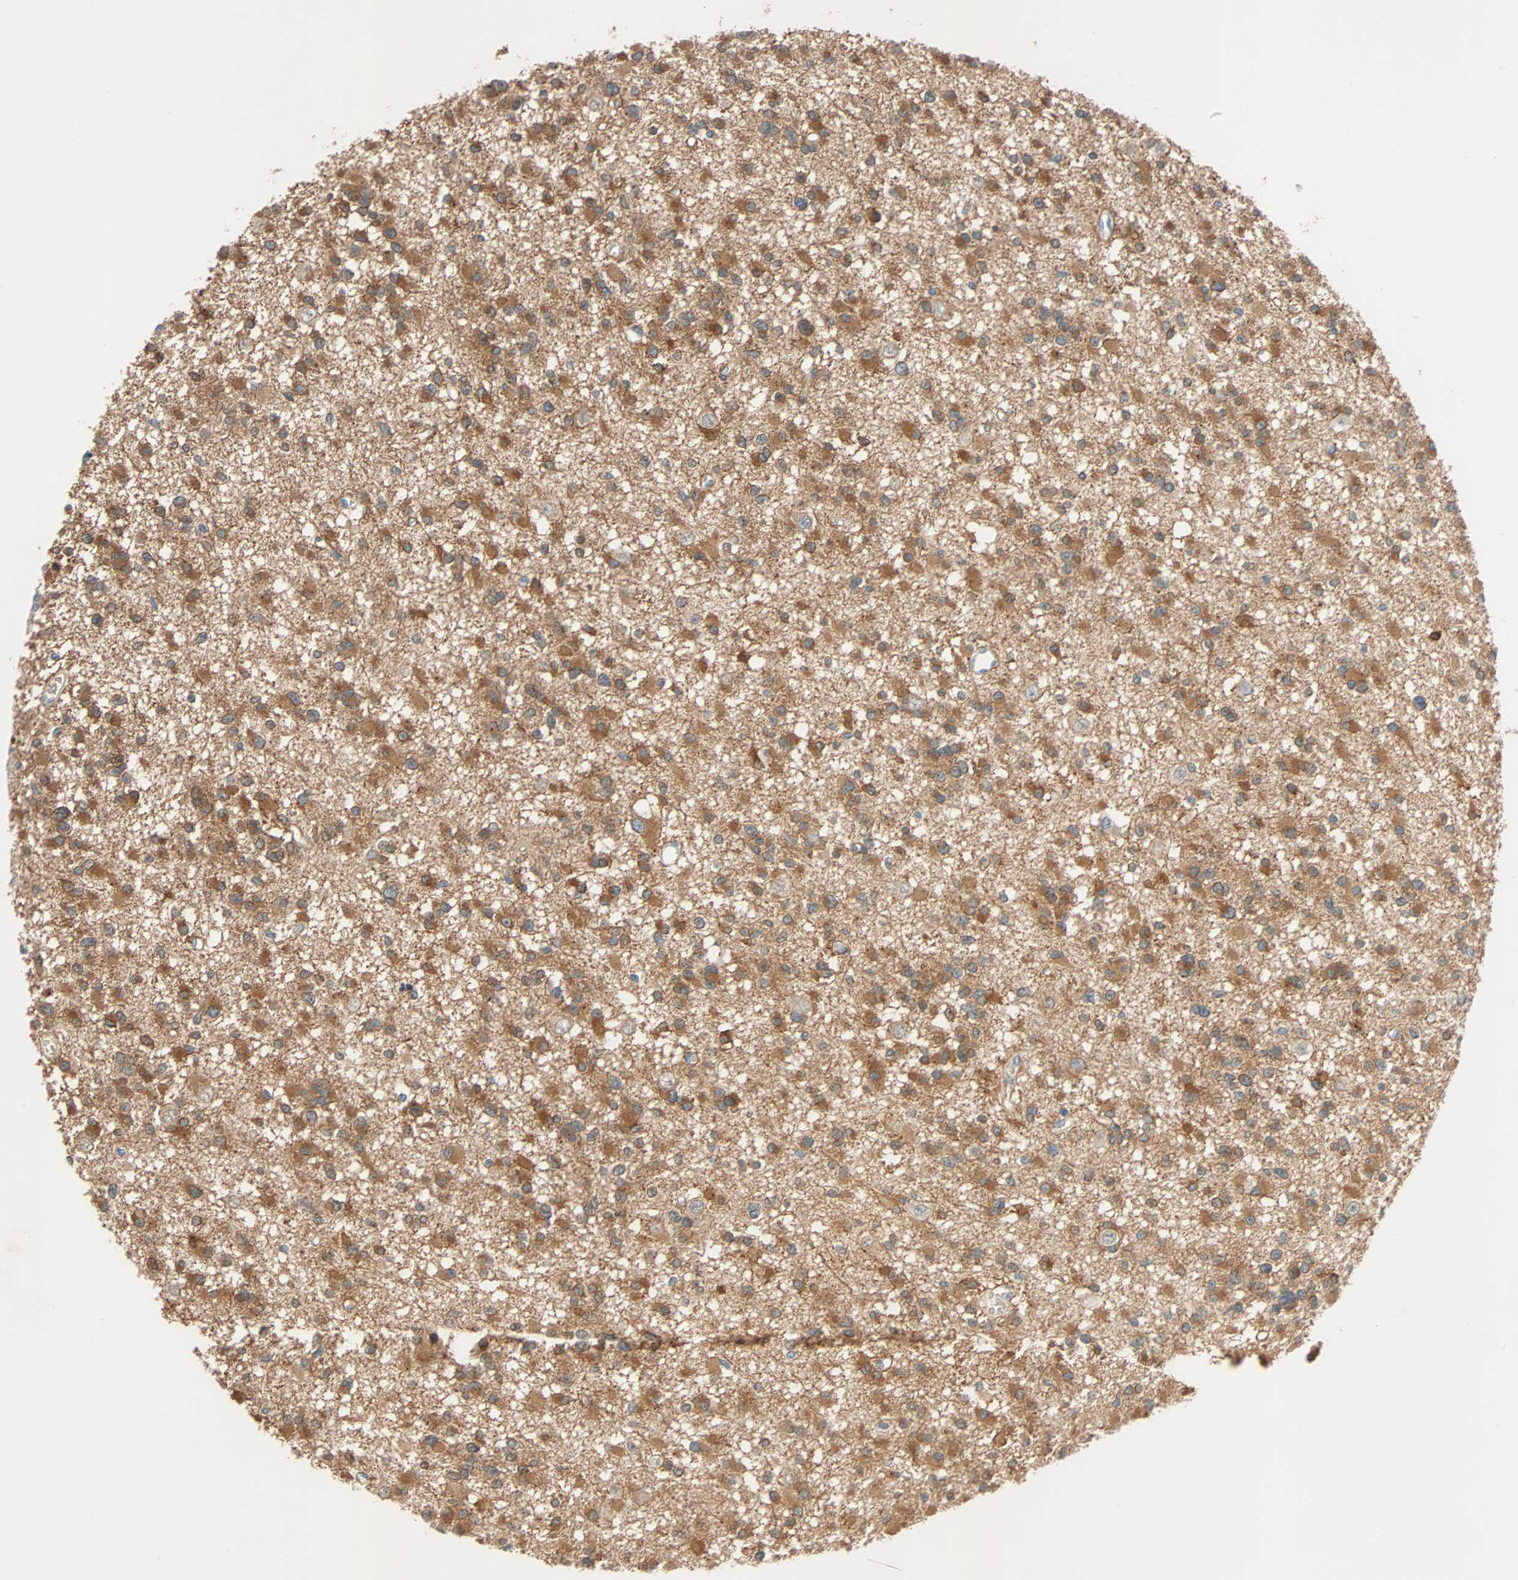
{"staining": {"intensity": "strong", "quantity": ">75%", "location": "cytoplasmic/membranous"}, "tissue": "glioma", "cell_type": "Tumor cells", "image_type": "cancer", "snomed": [{"axis": "morphology", "description": "Glioma, malignant, Low grade"}, {"axis": "topography", "description": "Brain"}], "caption": "A brown stain labels strong cytoplasmic/membranous expression of a protein in malignant glioma (low-grade) tumor cells.", "gene": "TNFRSF12A", "patient": {"sex": "female", "age": 22}}